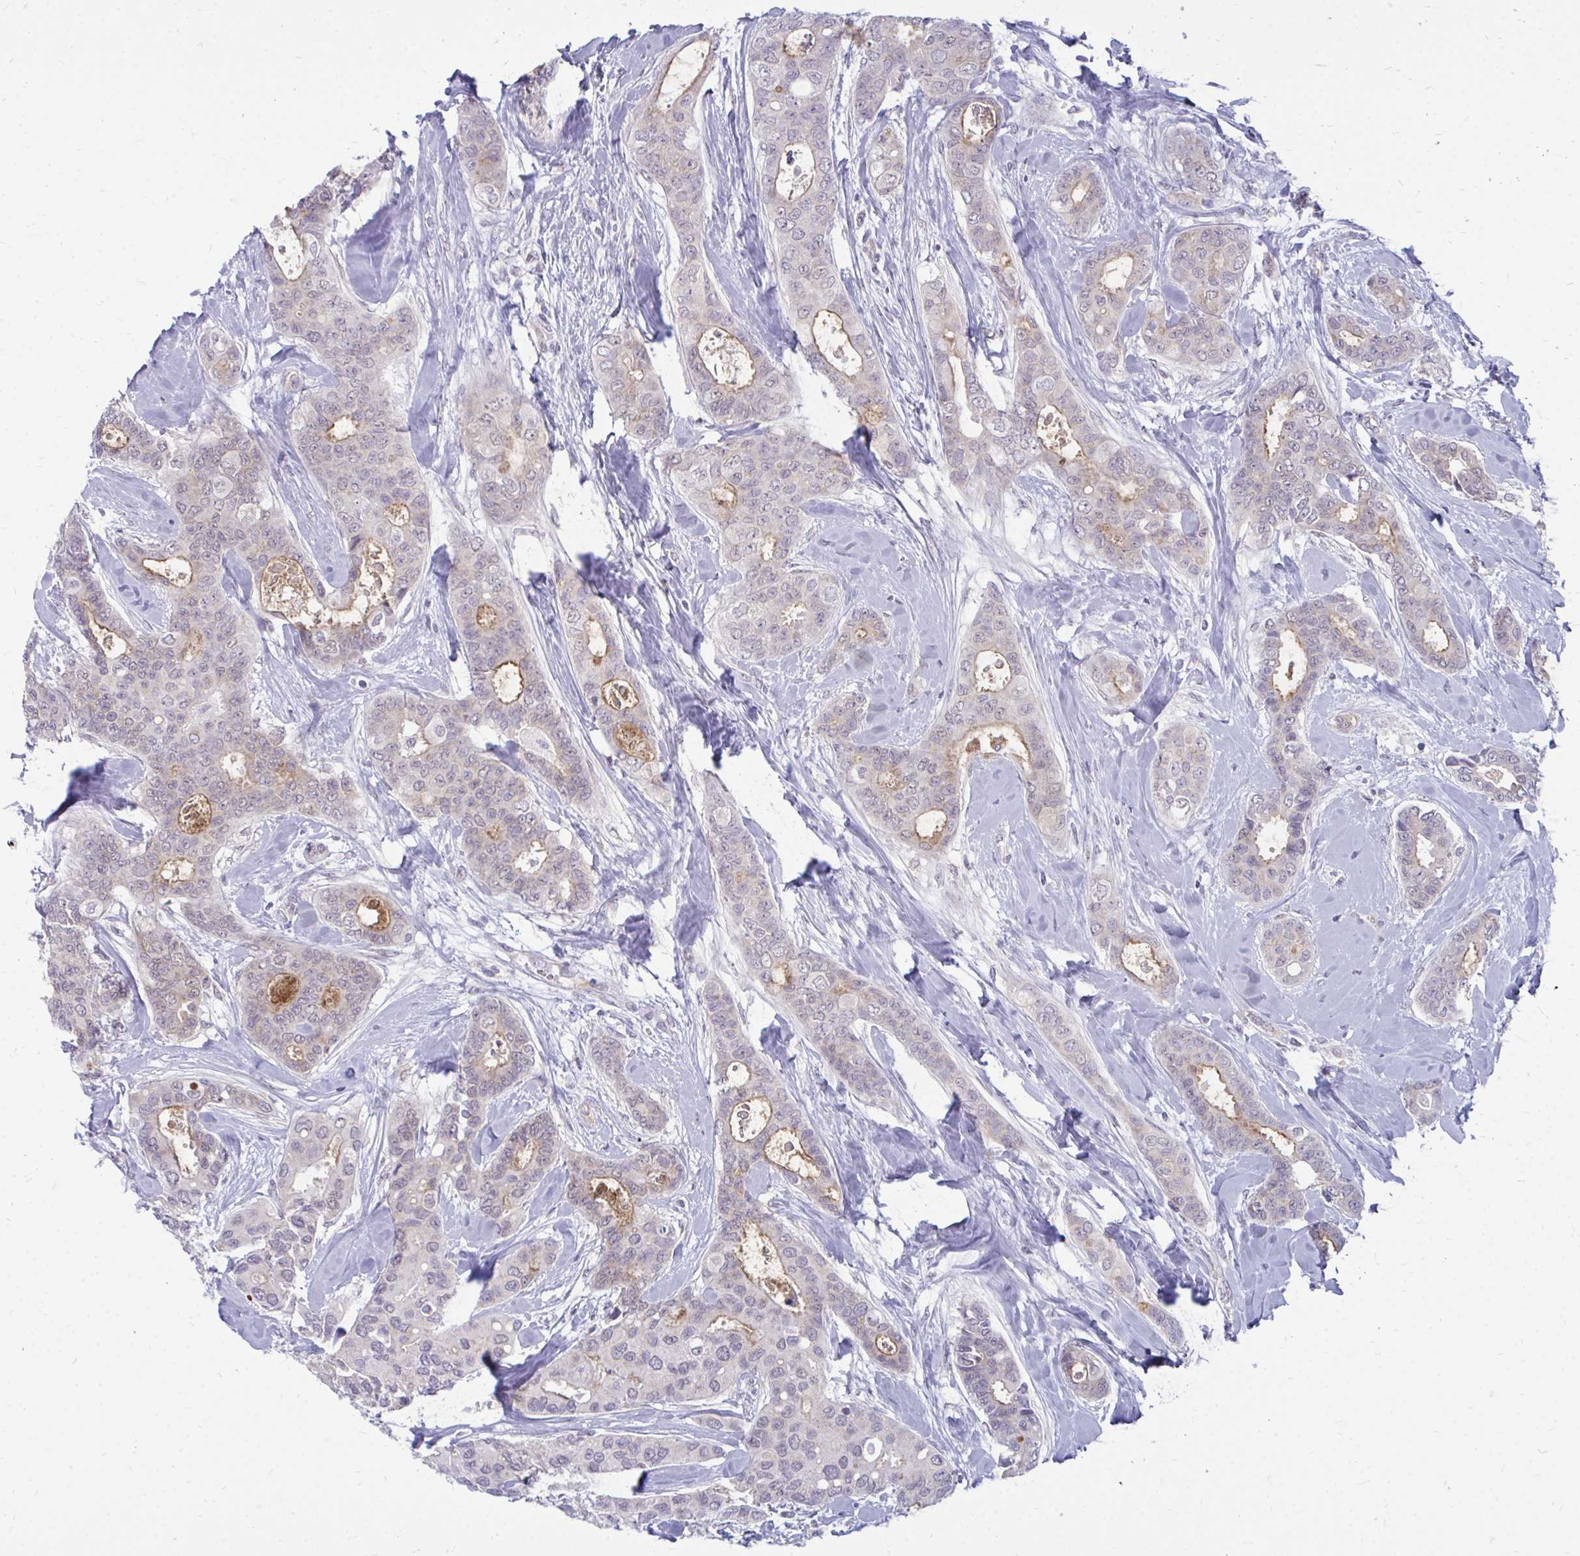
{"staining": {"intensity": "negative", "quantity": "none", "location": "none"}, "tissue": "breast cancer", "cell_type": "Tumor cells", "image_type": "cancer", "snomed": [{"axis": "morphology", "description": "Duct carcinoma"}, {"axis": "topography", "description": "Breast"}], "caption": "Breast invasive ductal carcinoma was stained to show a protein in brown. There is no significant expression in tumor cells. The staining was performed using DAB to visualize the protein expression in brown, while the nuclei were stained in blue with hematoxylin (Magnification: 20x).", "gene": "ACSL5", "patient": {"sex": "female", "age": 45}}